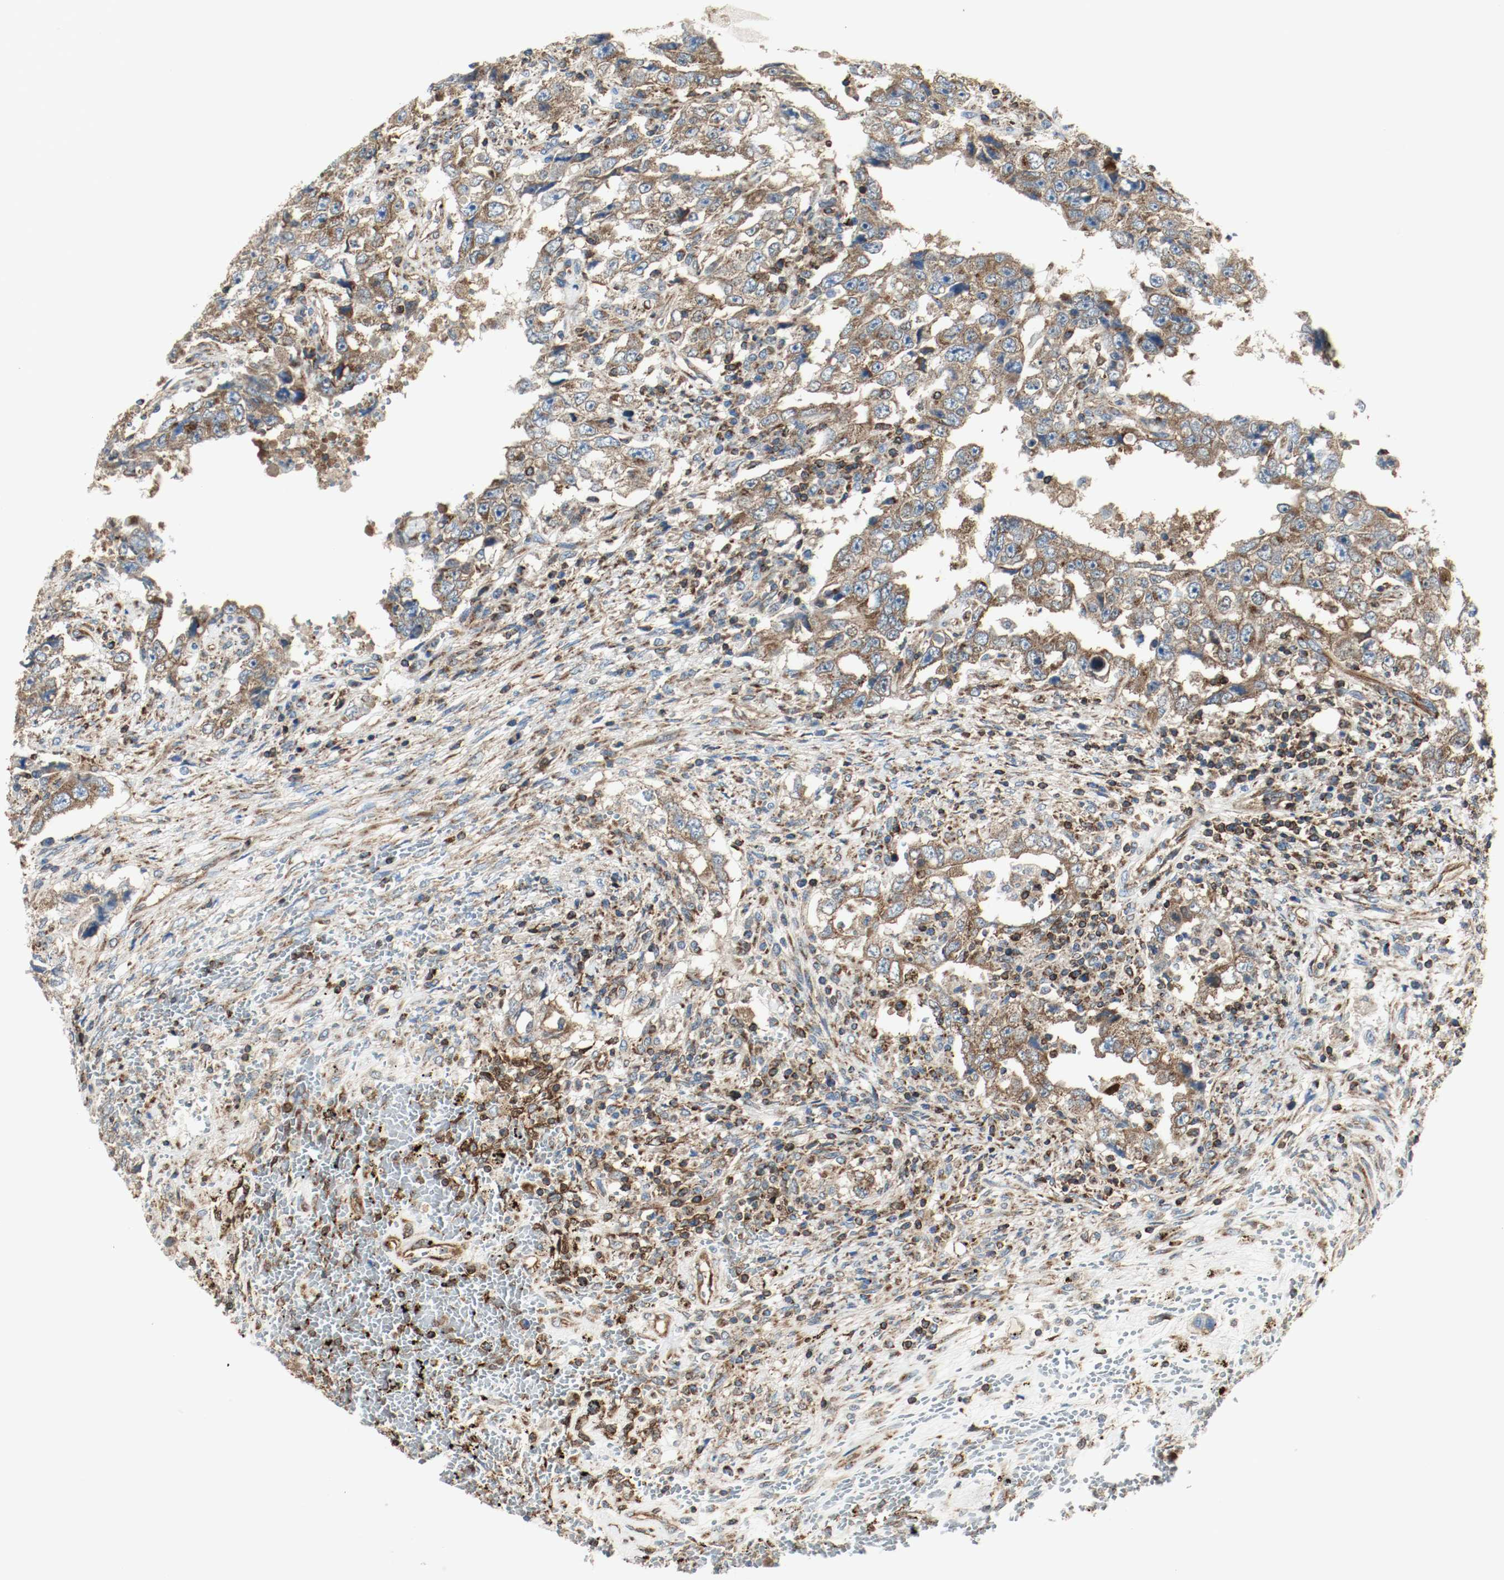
{"staining": {"intensity": "strong", "quantity": ">75%", "location": "cytoplasmic/membranous"}, "tissue": "testis cancer", "cell_type": "Tumor cells", "image_type": "cancer", "snomed": [{"axis": "morphology", "description": "Carcinoma, Embryonal, NOS"}, {"axis": "topography", "description": "Testis"}], "caption": "Protein expression analysis of human embryonal carcinoma (testis) reveals strong cytoplasmic/membranous staining in approximately >75% of tumor cells.", "gene": "PLCG1", "patient": {"sex": "male", "age": 26}}